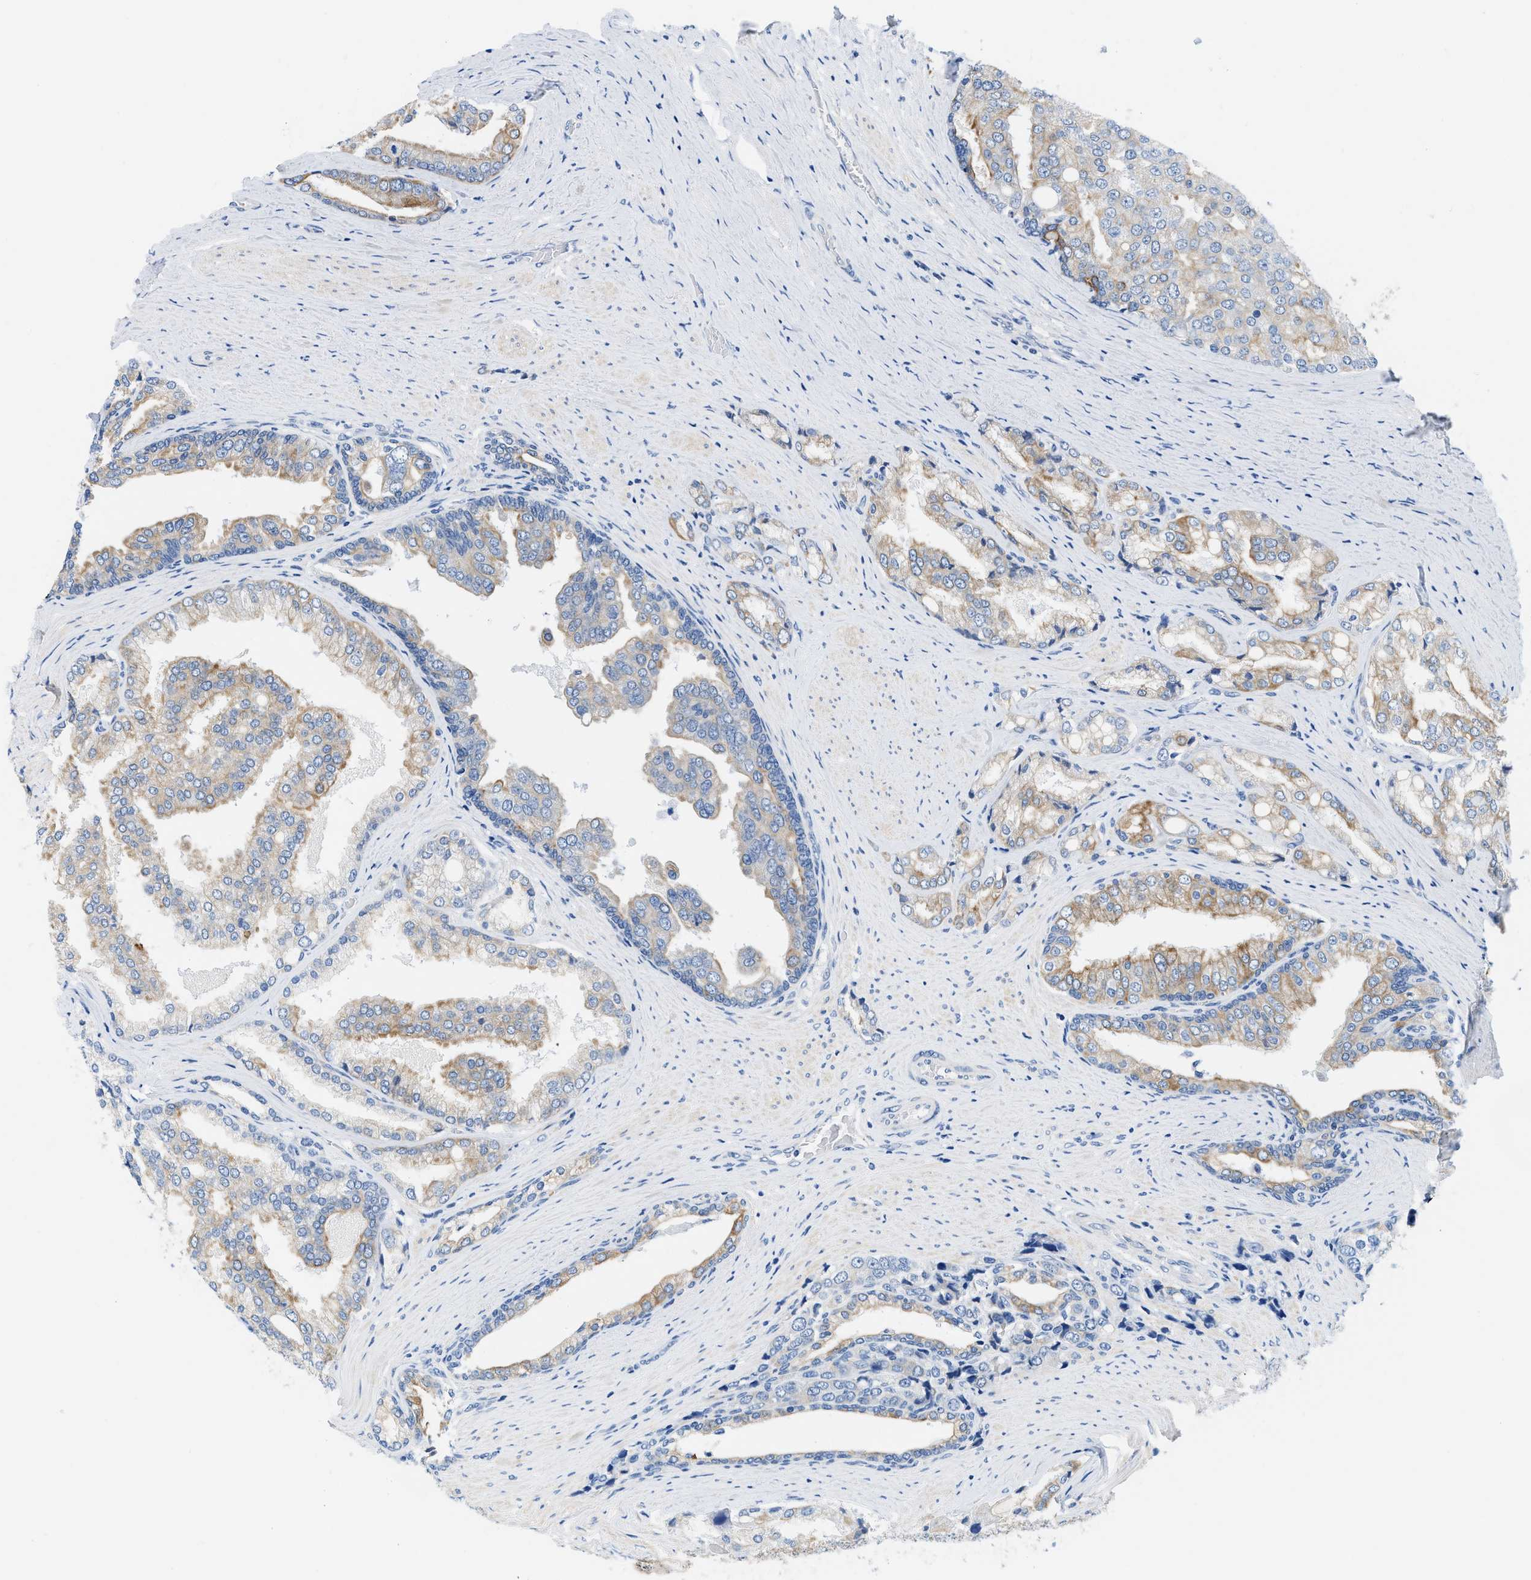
{"staining": {"intensity": "moderate", "quantity": "<25%", "location": "cytoplasmic/membranous"}, "tissue": "prostate cancer", "cell_type": "Tumor cells", "image_type": "cancer", "snomed": [{"axis": "morphology", "description": "Adenocarcinoma, High grade"}, {"axis": "topography", "description": "Prostate"}], "caption": "There is low levels of moderate cytoplasmic/membranous expression in tumor cells of prostate cancer (high-grade adenocarcinoma), as demonstrated by immunohistochemical staining (brown color).", "gene": "BPGM", "patient": {"sex": "male", "age": 50}}